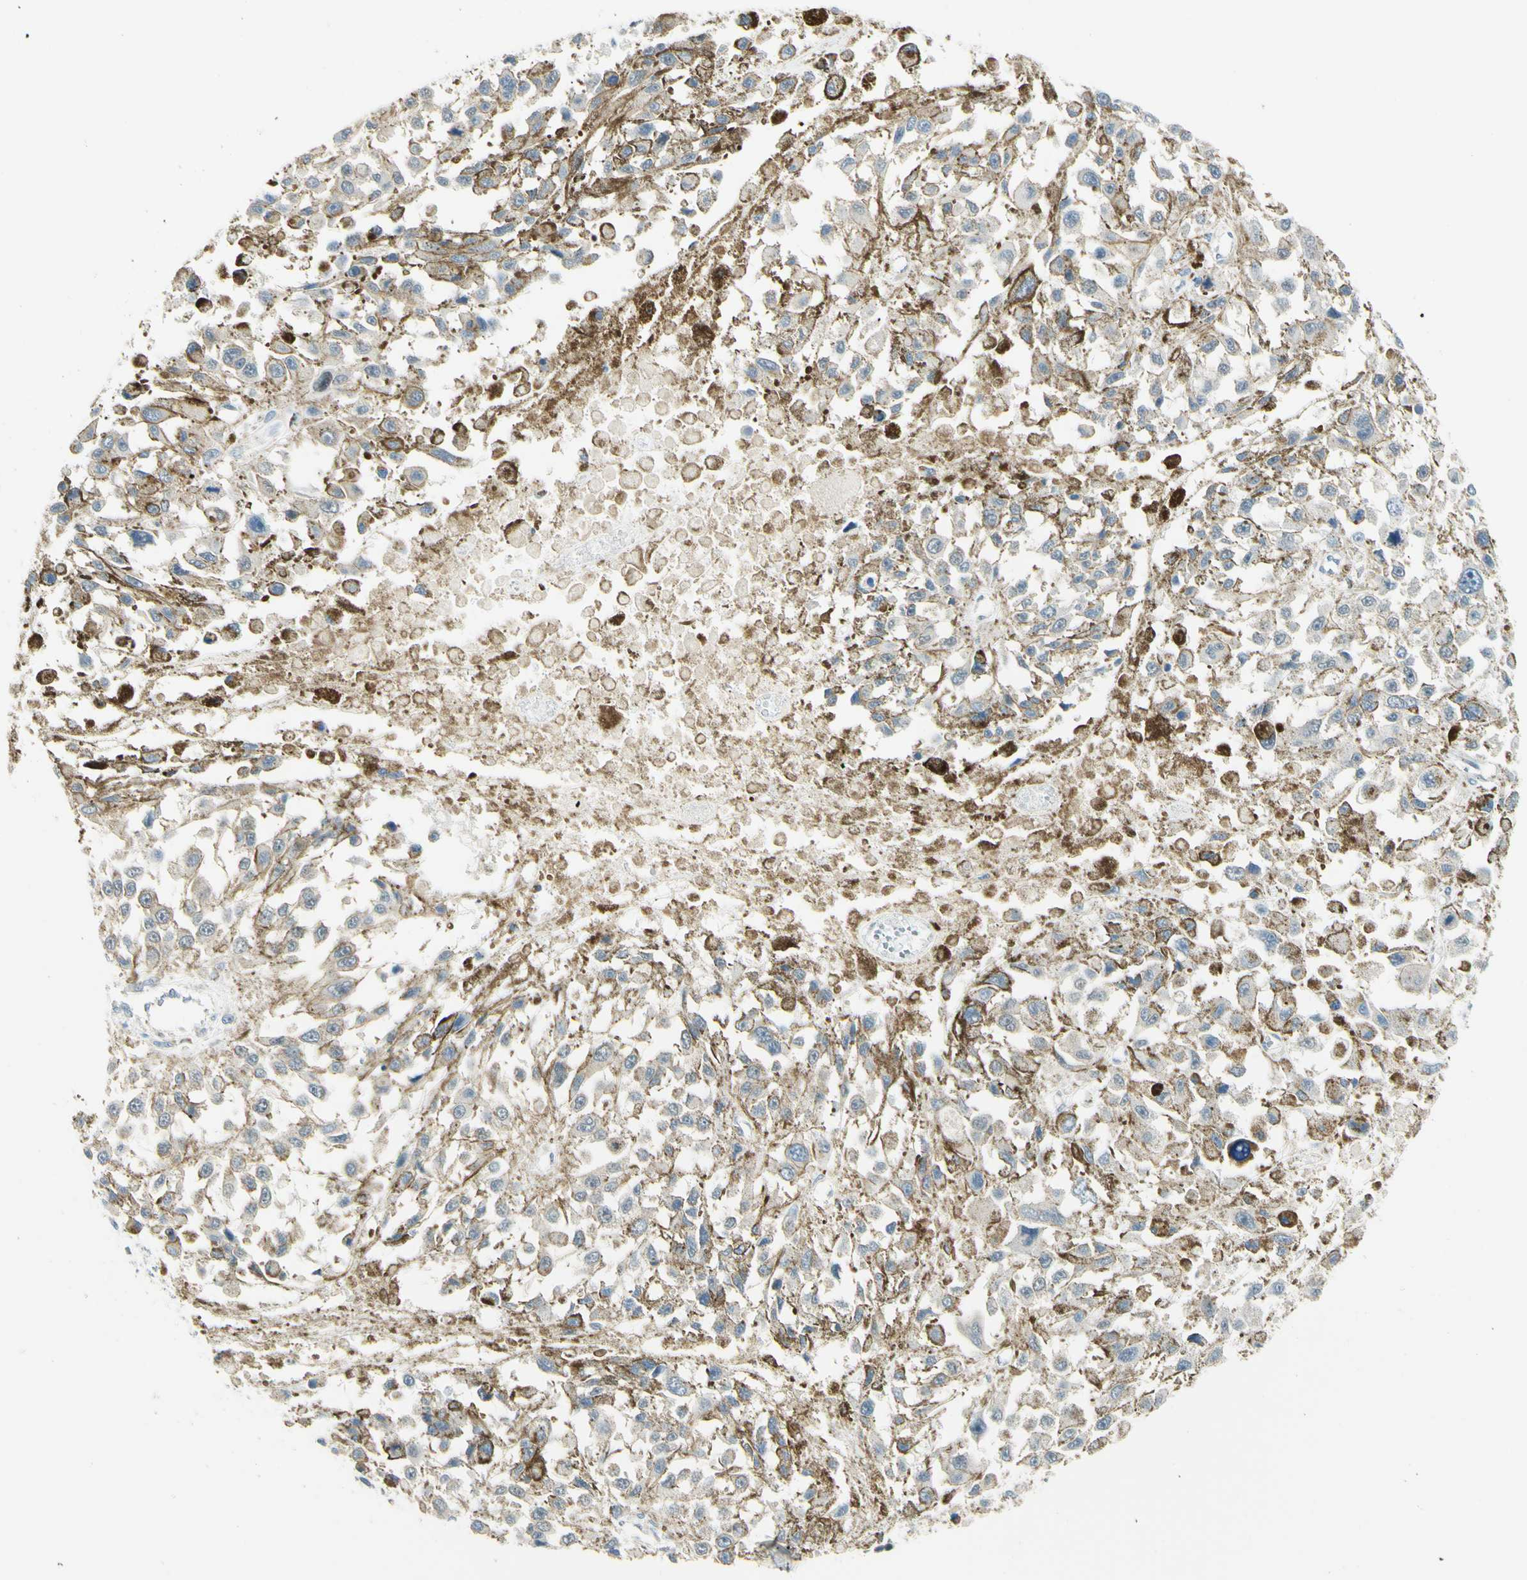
{"staining": {"intensity": "negative", "quantity": "none", "location": "none"}, "tissue": "melanoma", "cell_type": "Tumor cells", "image_type": "cancer", "snomed": [{"axis": "morphology", "description": "Malignant melanoma, Metastatic site"}, {"axis": "topography", "description": "Lymph node"}], "caption": "Histopathology image shows no protein expression in tumor cells of malignant melanoma (metastatic site) tissue.", "gene": "LAMA3", "patient": {"sex": "male", "age": 59}}